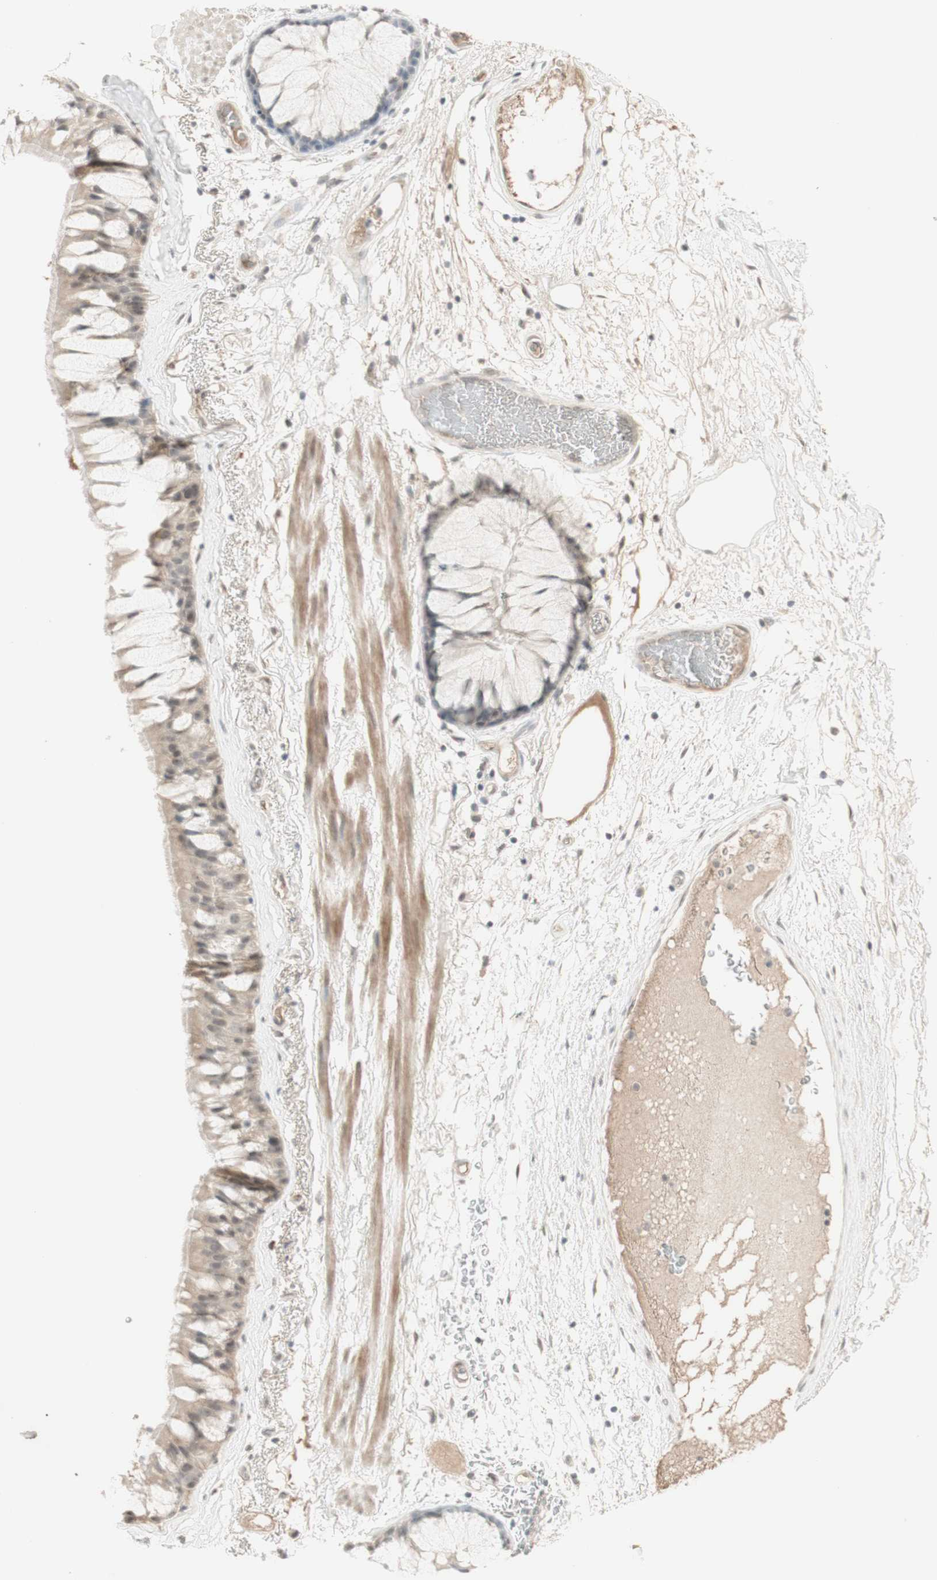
{"staining": {"intensity": "weak", "quantity": ">75%", "location": "cytoplasmic/membranous,nuclear"}, "tissue": "bronchus", "cell_type": "Respiratory epithelial cells", "image_type": "normal", "snomed": [{"axis": "morphology", "description": "Normal tissue, NOS"}, {"axis": "topography", "description": "Bronchus"}], "caption": "Protein expression analysis of benign bronchus exhibits weak cytoplasmic/membranous,nuclear staining in about >75% of respiratory epithelial cells. The protein is stained brown, and the nuclei are stained in blue (DAB (3,3'-diaminobenzidine) IHC with brightfield microscopy, high magnification).", "gene": "PLCD4", "patient": {"sex": "male", "age": 66}}